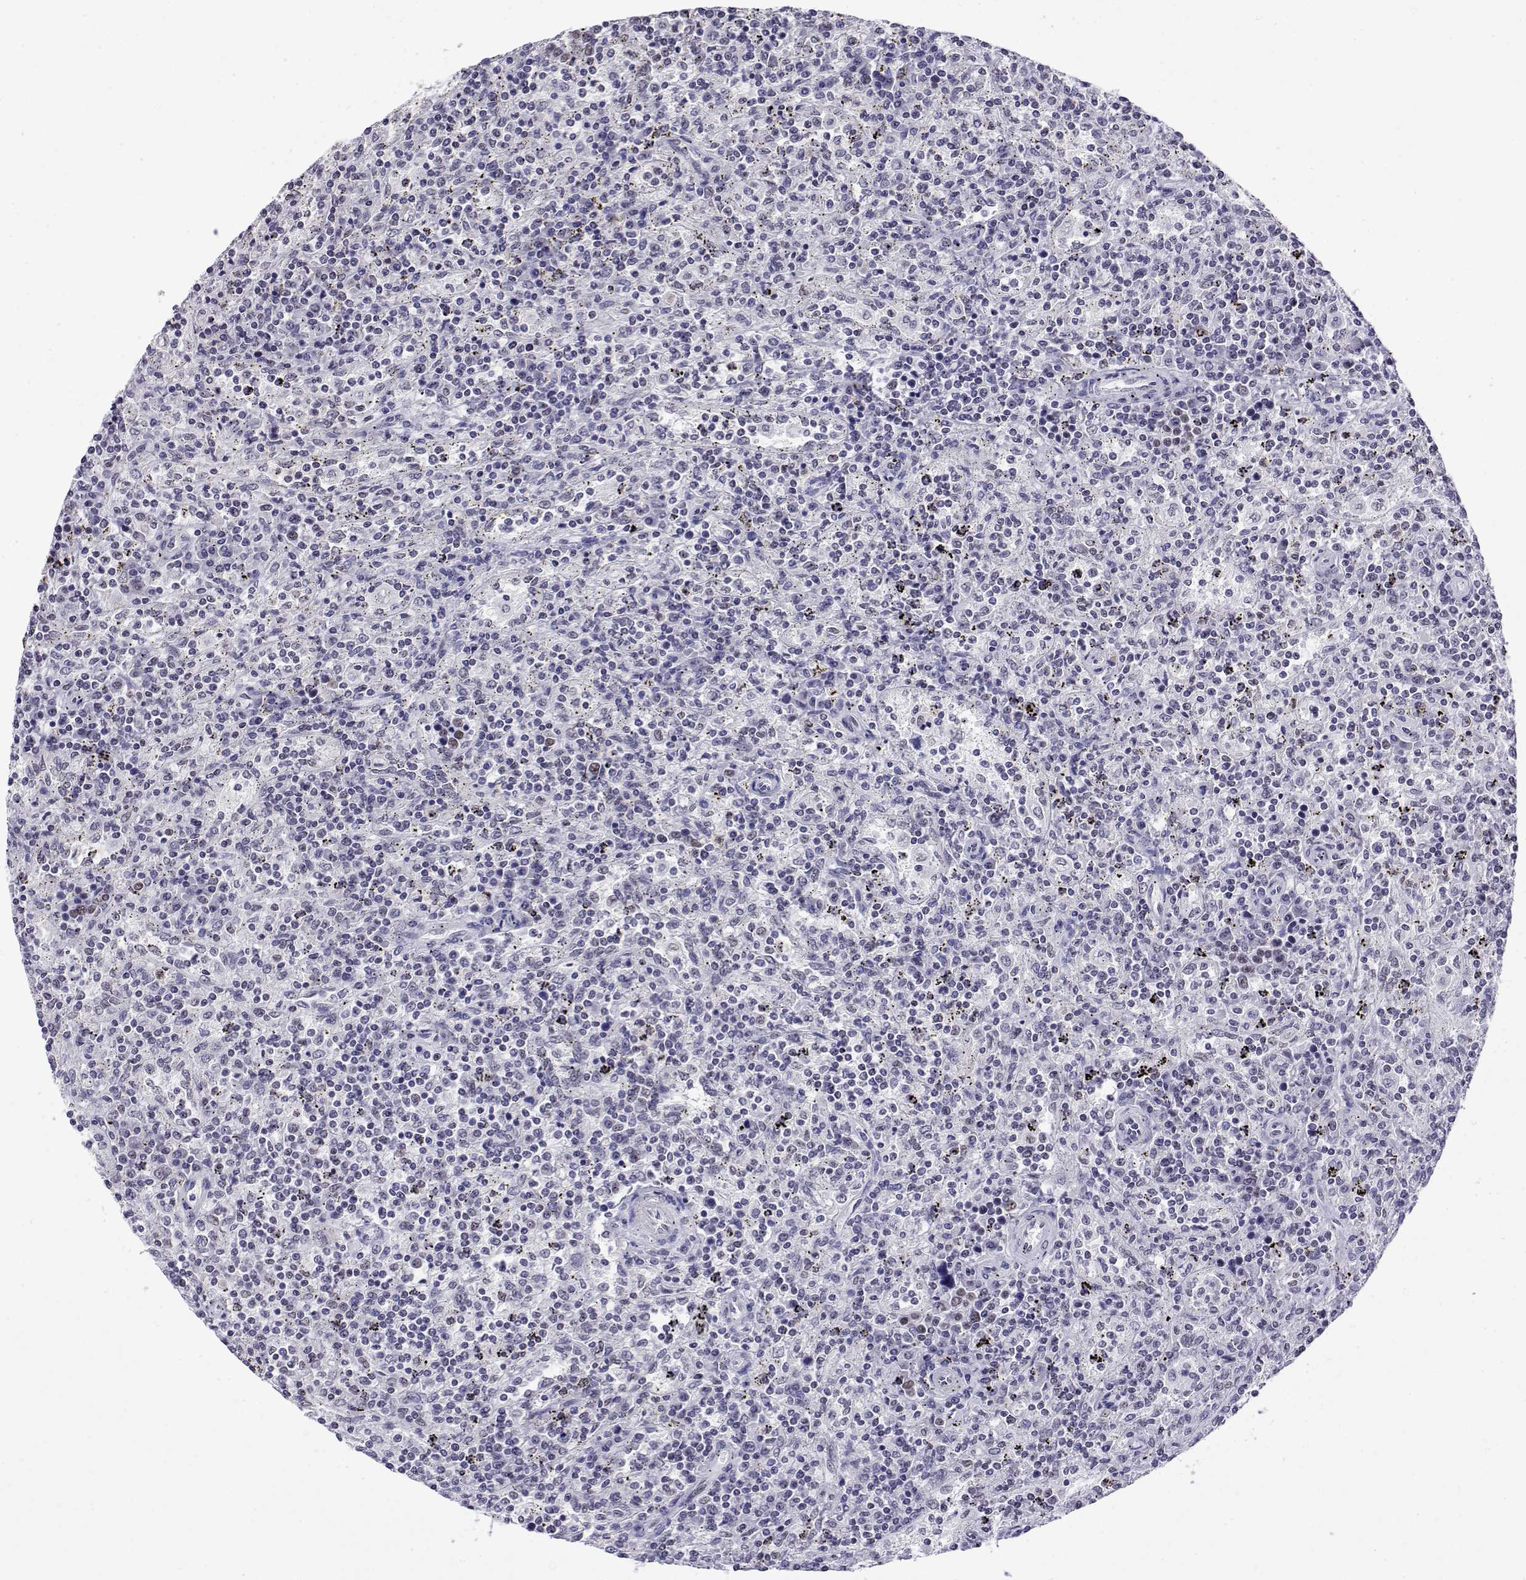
{"staining": {"intensity": "negative", "quantity": "none", "location": "none"}, "tissue": "lymphoma", "cell_type": "Tumor cells", "image_type": "cancer", "snomed": [{"axis": "morphology", "description": "Malignant lymphoma, non-Hodgkin's type, Low grade"}, {"axis": "topography", "description": "Spleen"}], "caption": "Immunohistochemical staining of human malignant lymphoma, non-Hodgkin's type (low-grade) shows no significant positivity in tumor cells.", "gene": "POLDIP3", "patient": {"sex": "male", "age": 62}}